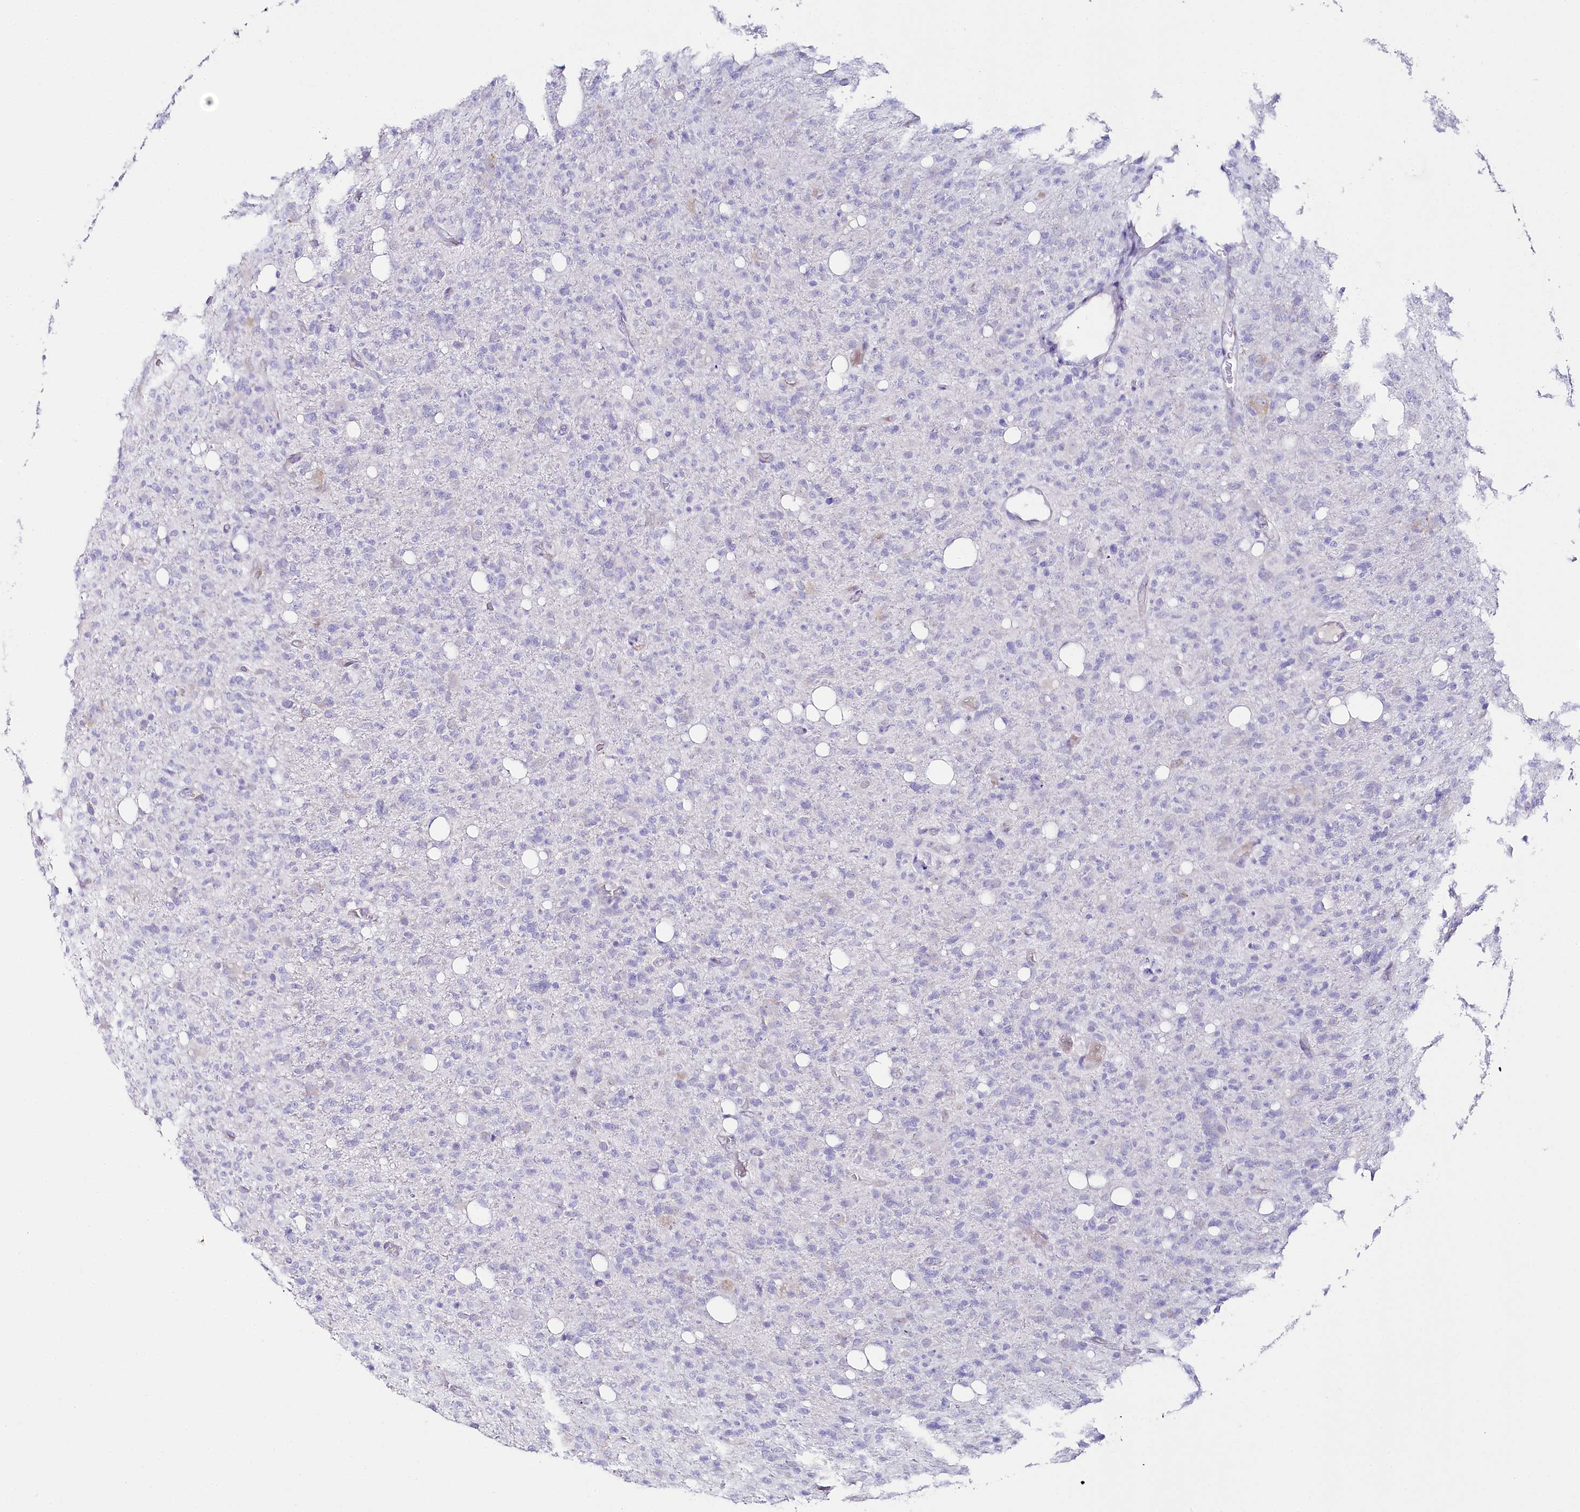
{"staining": {"intensity": "negative", "quantity": "none", "location": "none"}, "tissue": "glioma", "cell_type": "Tumor cells", "image_type": "cancer", "snomed": [{"axis": "morphology", "description": "Glioma, malignant, High grade"}, {"axis": "topography", "description": "Brain"}], "caption": "Tumor cells are negative for brown protein staining in glioma. (DAB (3,3'-diaminobenzidine) IHC, high magnification).", "gene": "CSN3", "patient": {"sex": "female", "age": 57}}